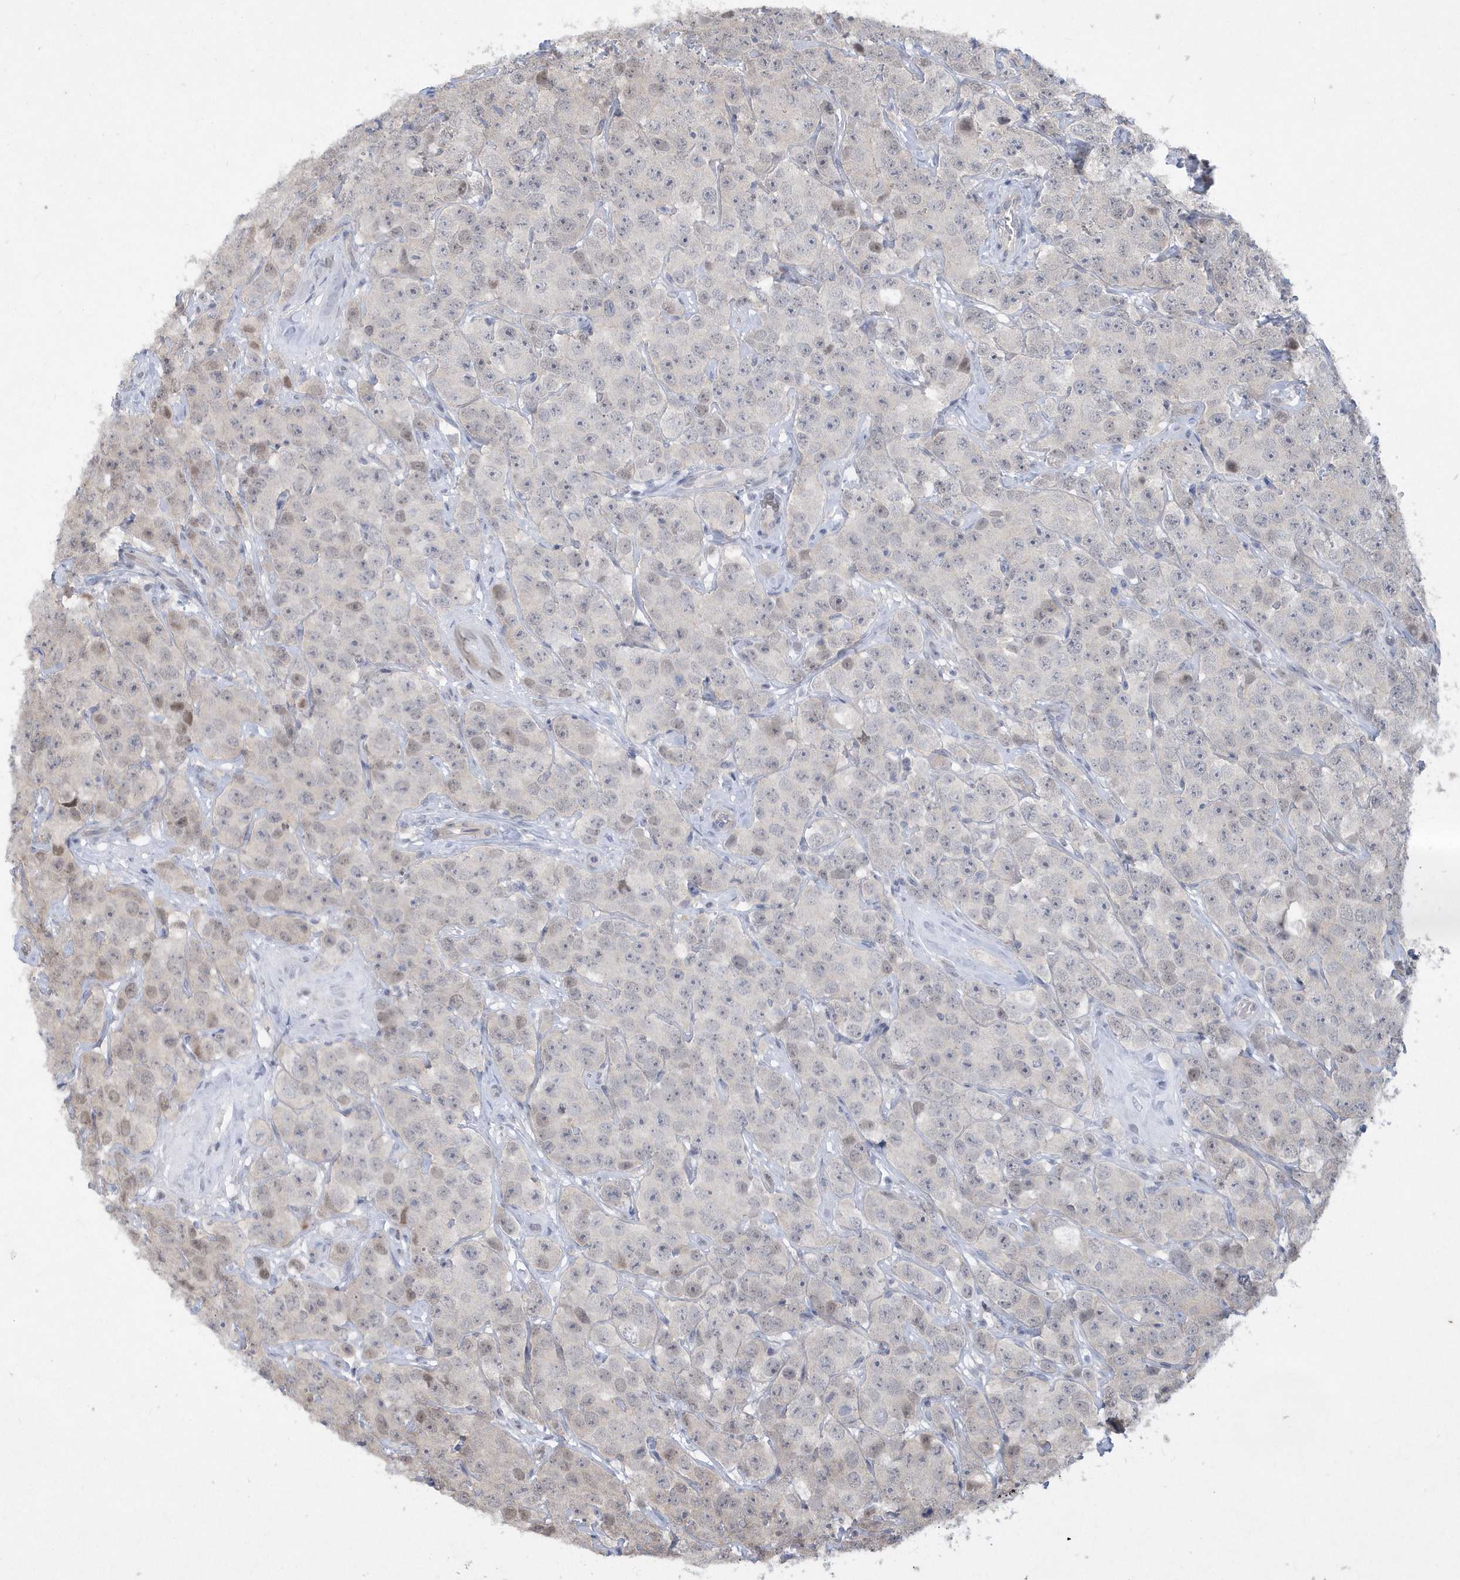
{"staining": {"intensity": "weak", "quantity": "<25%", "location": "nuclear"}, "tissue": "testis cancer", "cell_type": "Tumor cells", "image_type": "cancer", "snomed": [{"axis": "morphology", "description": "Seminoma, NOS"}, {"axis": "topography", "description": "Testis"}], "caption": "High power microscopy micrograph of an immunohistochemistry photomicrograph of testis seminoma, revealing no significant staining in tumor cells.", "gene": "TSPEAR", "patient": {"sex": "male", "age": 28}}